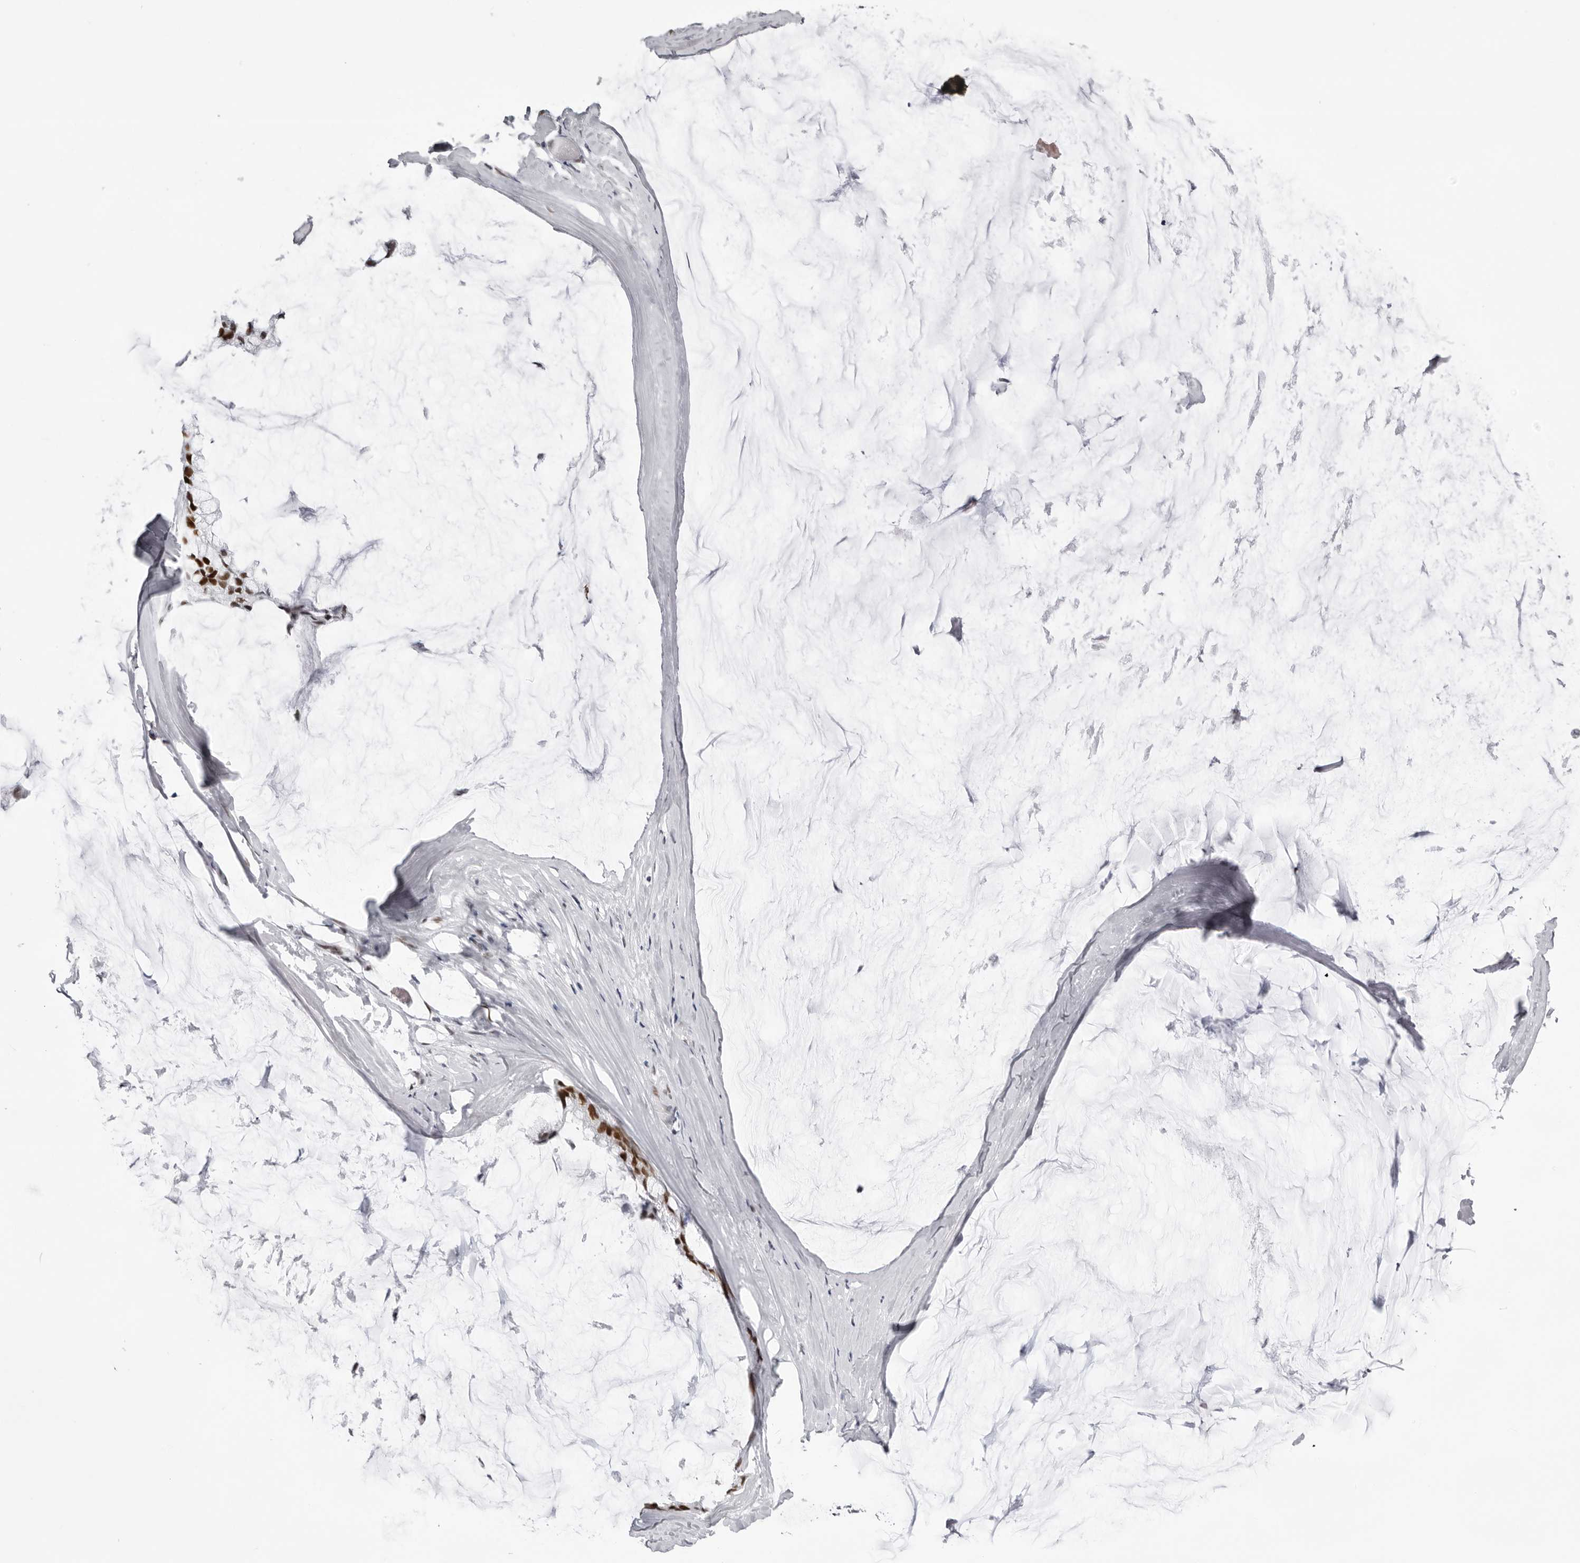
{"staining": {"intensity": "moderate", "quantity": ">75%", "location": "nuclear"}, "tissue": "ovarian cancer", "cell_type": "Tumor cells", "image_type": "cancer", "snomed": [{"axis": "morphology", "description": "Cystadenocarcinoma, mucinous, NOS"}, {"axis": "topography", "description": "Ovary"}], "caption": "Immunohistochemistry (IHC) staining of ovarian cancer, which exhibits medium levels of moderate nuclear expression in approximately >75% of tumor cells indicating moderate nuclear protein staining. The staining was performed using DAB (brown) for protein detection and nuclei were counterstained in hematoxylin (blue).", "gene": "IRF2BP2", "patient": {"sex": "female", "age": 39}}